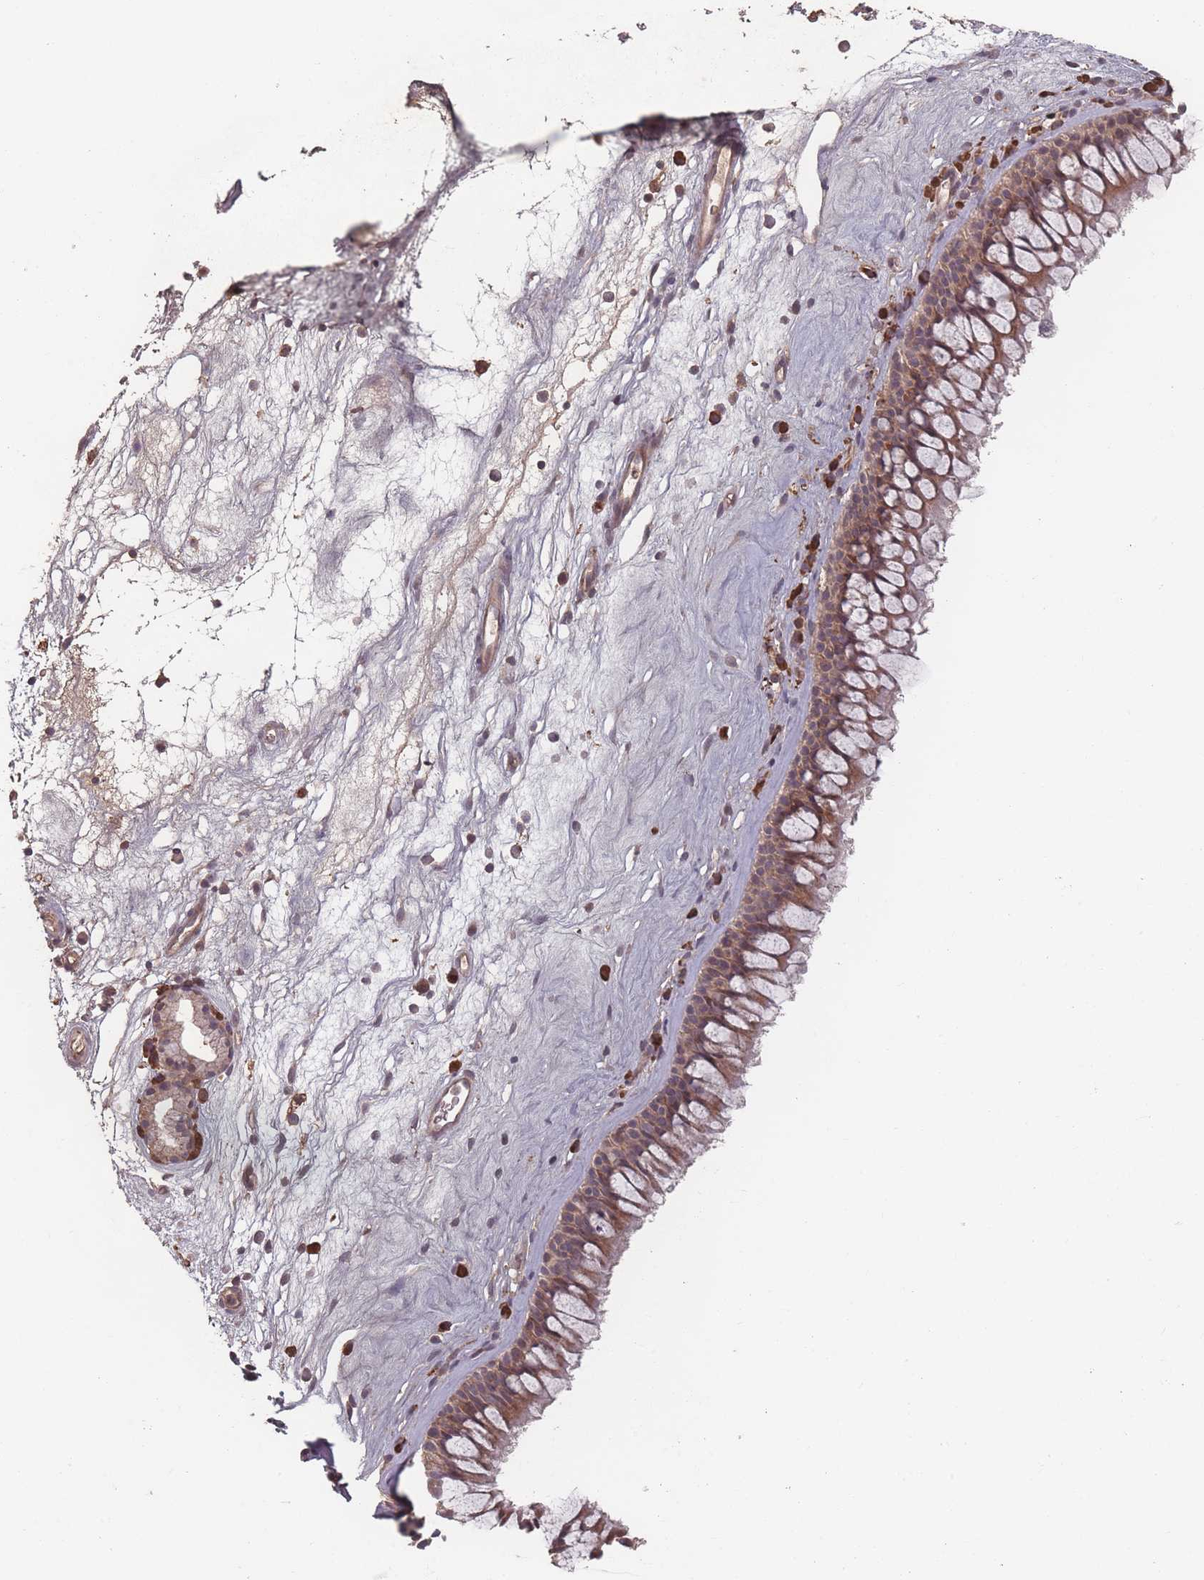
{"staining": {"intensity": "moderate", "quantity": ">75%", "location": "cytoplasmic/membranous"}, "tissue": "nasopharynx", "cell_type": "Respiratory epithelial cells", "image_type": "normal", "snomed": [{"axis": "morphology", "description": "Normal tissue, NOS"}, {"axis": "morphology", "description": "Inflammation, NOS"}, {"axis": "morphology", "description": "Malignant melanoma, Metastatic site"}, {"axis": "topography", "description": "Nasopharynx"}], "caption": "Nasopharynx was stained to show a protein in brown. There is medium levels of moderate cytoplasmic/membranous staining in approximately >75% of respiratory epithelial cells. (DAB (3,3'-diaminobenzidine) = brown stain, brightfield microscopy at high magnification).", "gene": "HAGH", "patient": {"sex": "male", "age": 70}}